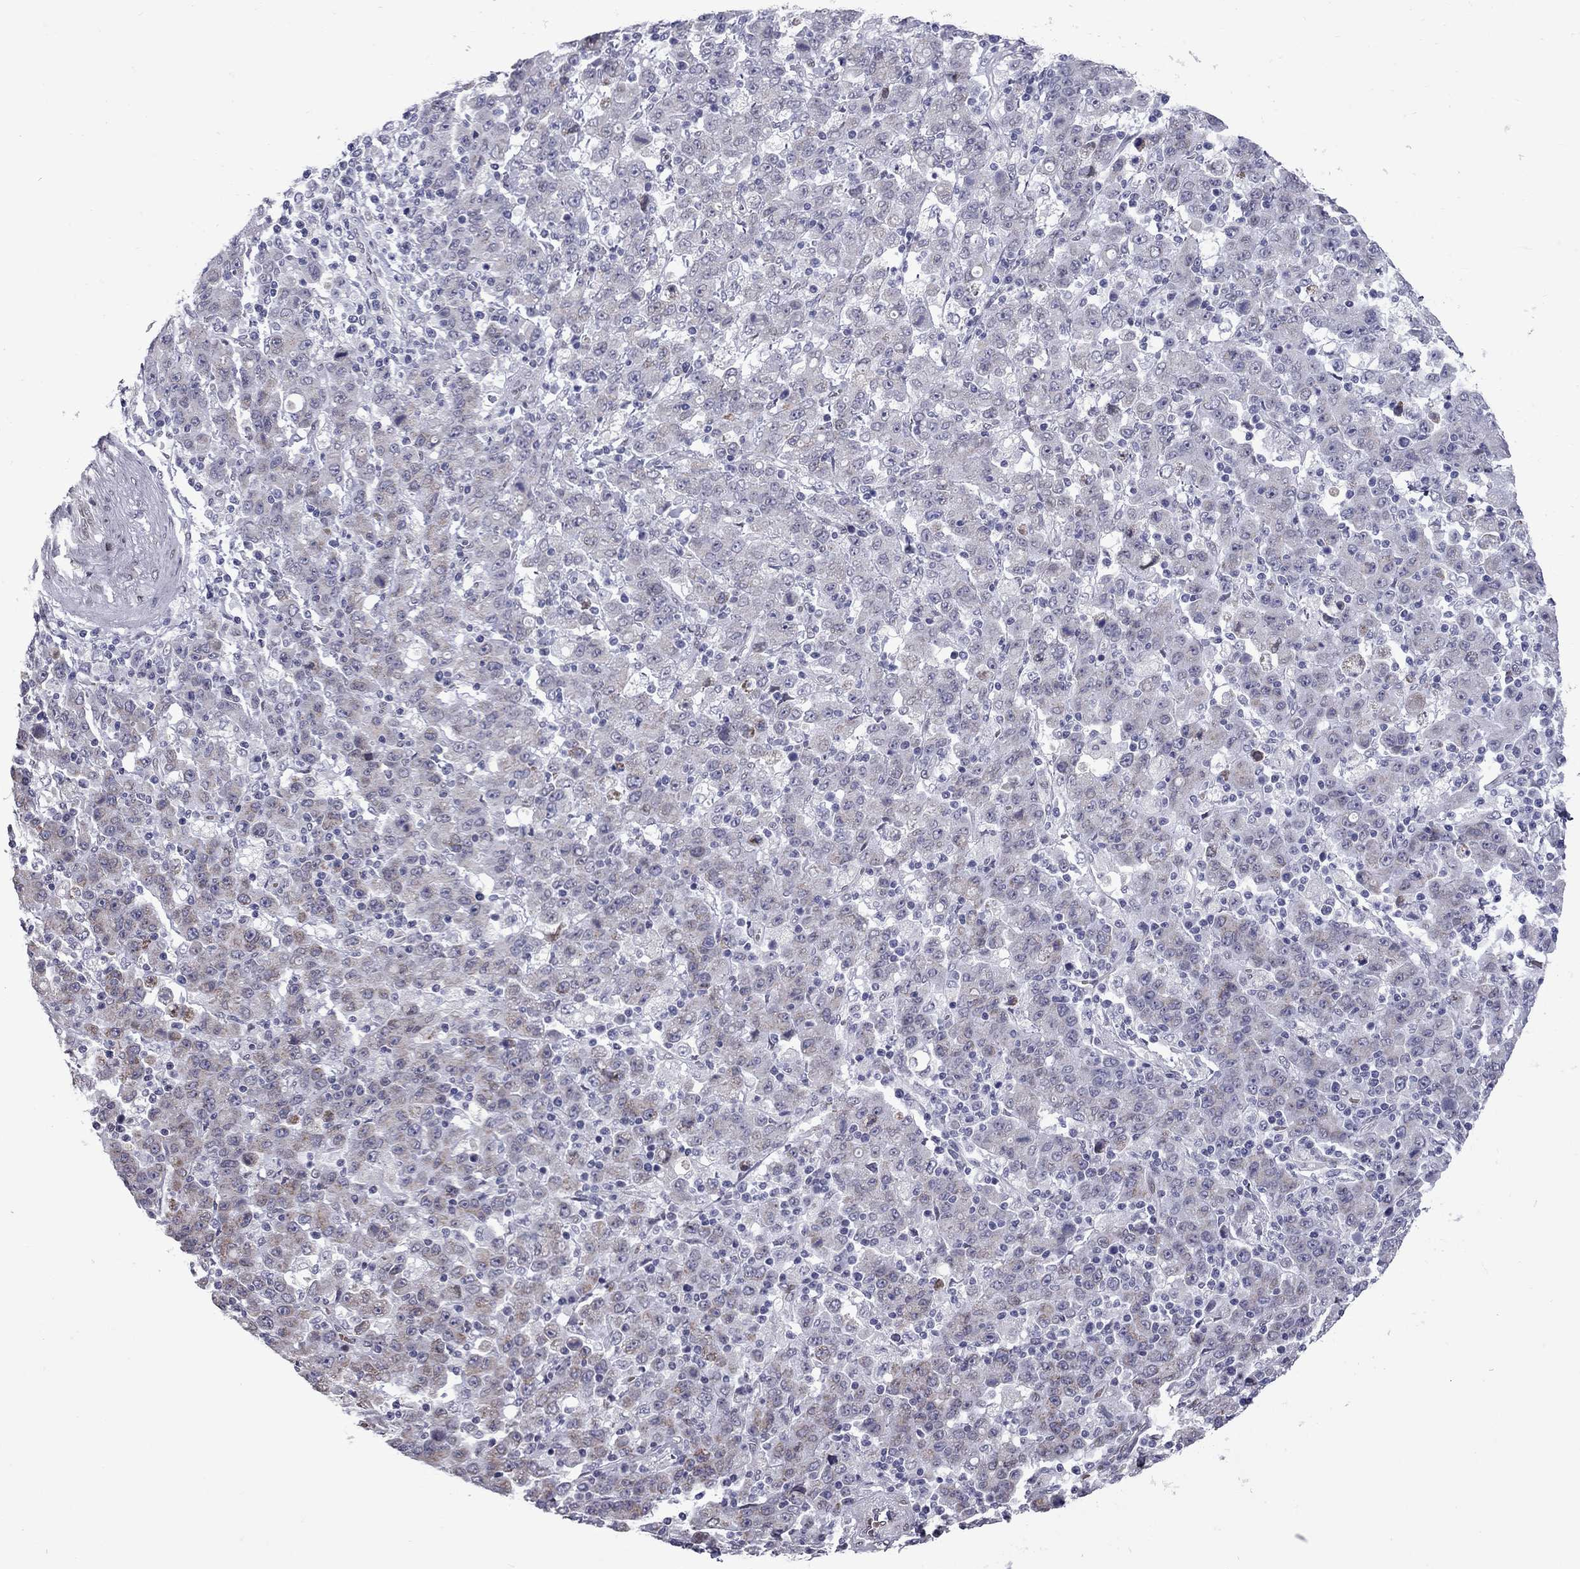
{"staining": {"intensity": "weak", "quantity": "<25%", "location": "cytoplasmic/membranous"}, "tissue": "stomach cancer", "cell_type": "Tumor cells", "image_type": "cancer", "snomed": [{"axis": "morphology", "description": "Adenocarcinoma, NOS"}, {"axis": "topography", "description": "Stomach, upper"}], "caption": "Tumor cells are negative for protein expression in human stomach cancer (adenocarcinoma).", "gene": "CLTCL1", "patient": {"sex": "male", "age": 69}}